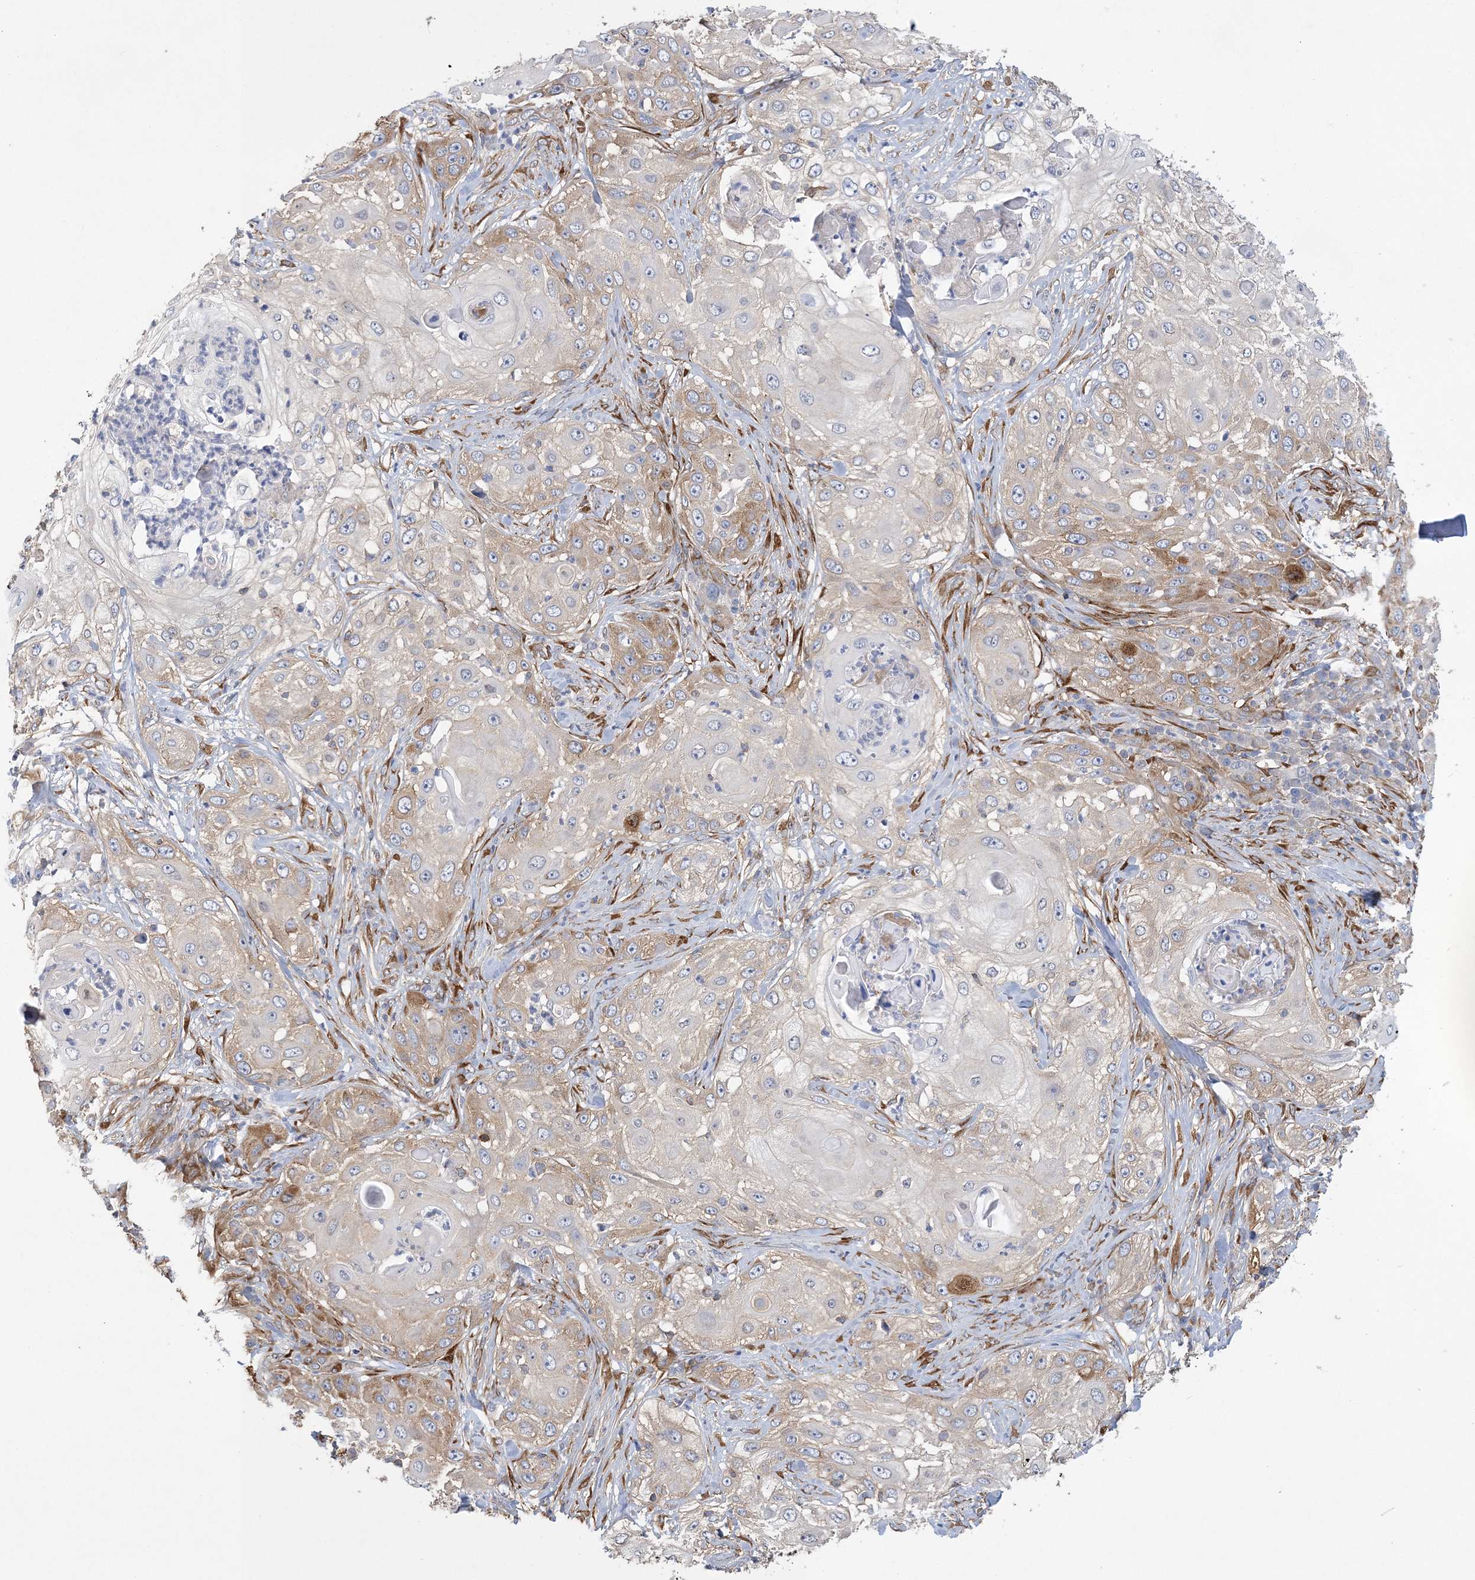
{"staining": {"intensity": "moderate", "quantity": "<25%", "location": "cytoplasmic/membranous"}, "tissue": "skin cancer", "cell_type": "Tumor cells", "image_type": "cancer", "snomed": [{"axis": "morphology", "description": "Squamous cell carcinoma, NOS"}, {"axis": "topography", "description": "Skin"}], "caption": "DAB (3,3'-diaminobenzidine) immunohistochemical staining of skin cancer (squamous cell carcinoma) exhibits moderate cytoplasmic/membranous protein expression in about <25% of tumor cells. (Brightfield microscopy of DAB IHC at high magnification).", "gene": "MAP4K5", "patient": {"sex": "female", "age": 44}}